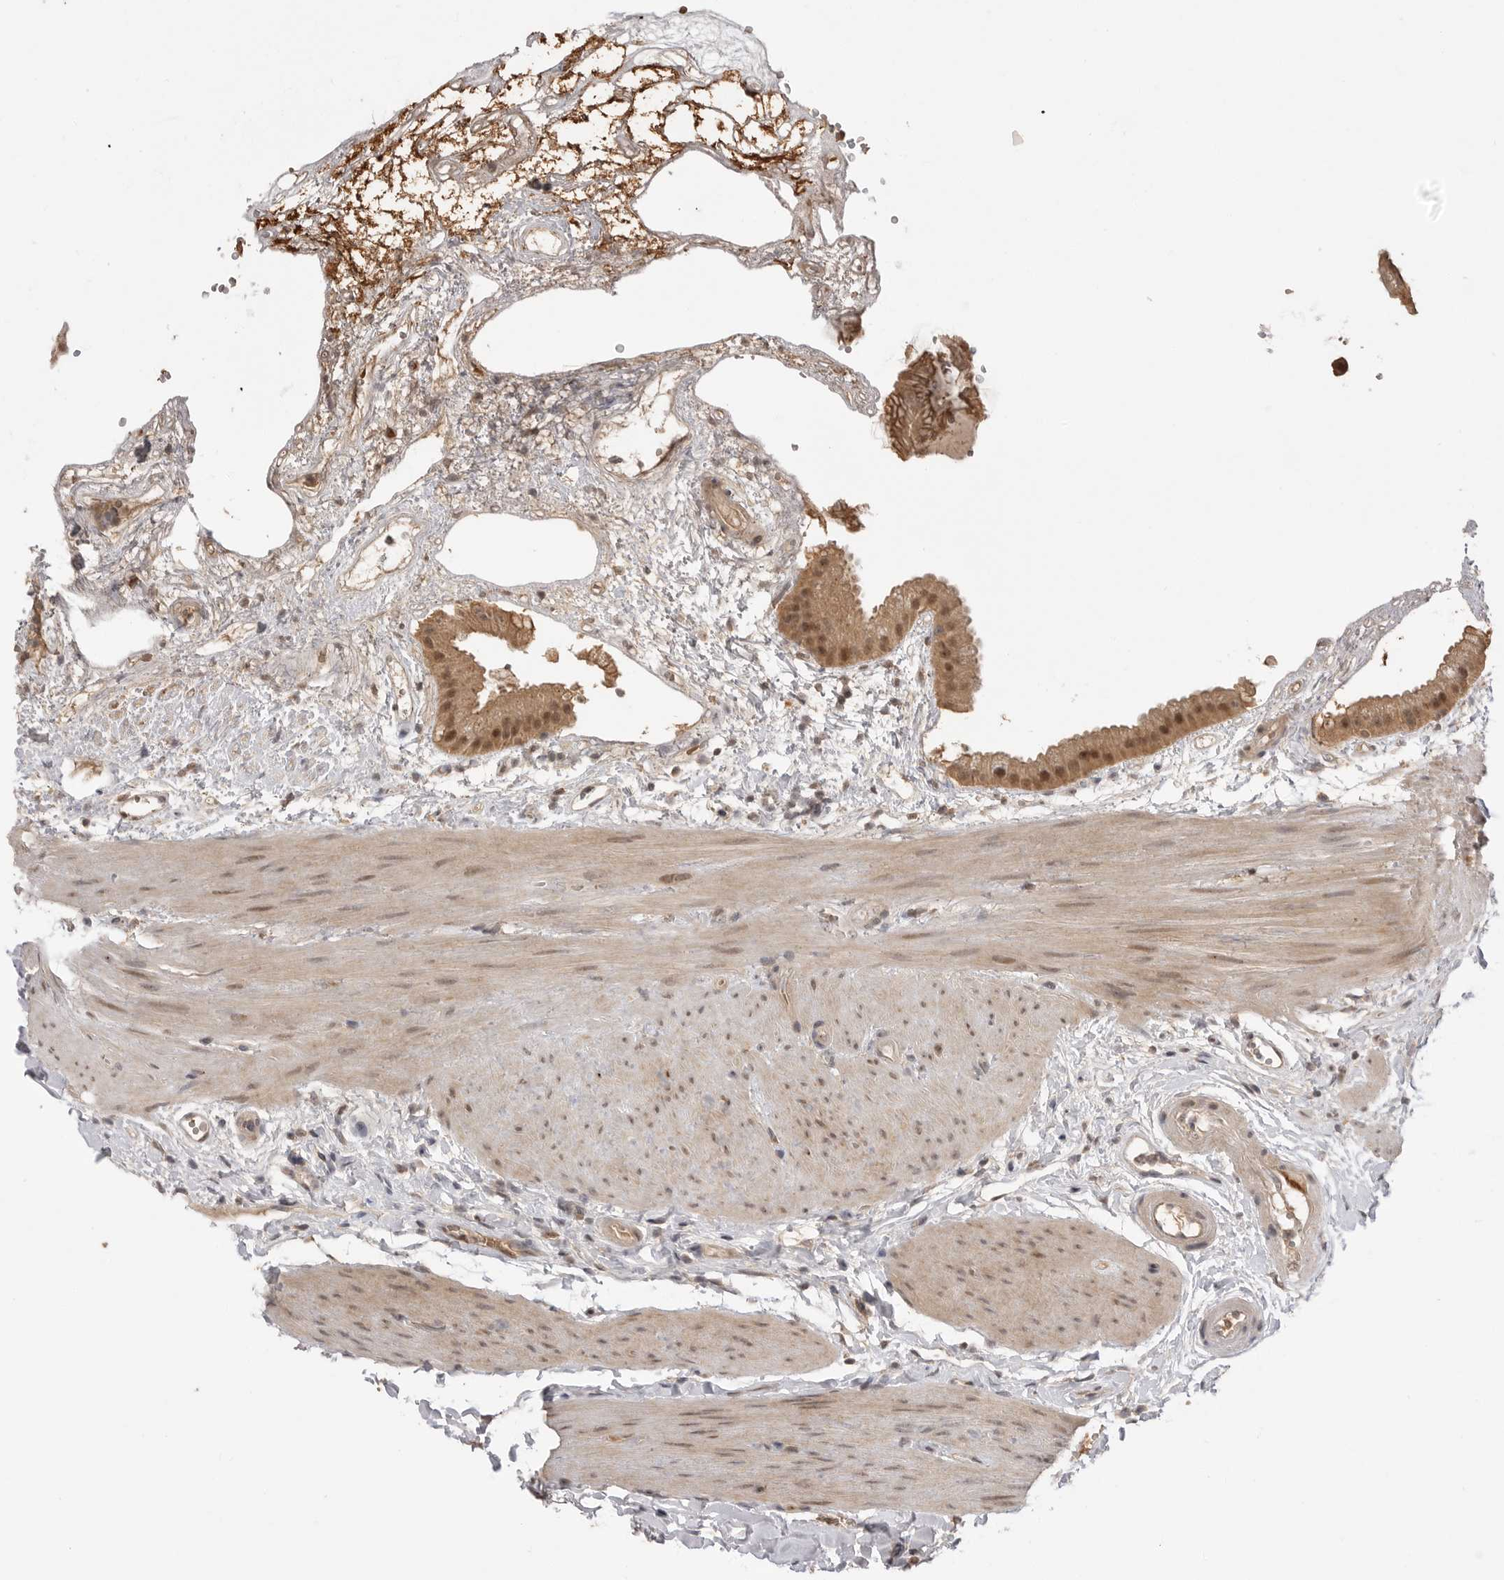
{"staining": {"intensity": "moderate", "quantity": ">75%", "location": "cytoplasmic/membranous,nuclear"}, "tissue": "gallbladder", "cell_type": "Glandular cells", "image_type": "normal", "snomed": [{"axis": "morphology", "description": "Normal tissue, NOS"}, {"axis": "topography", "description": "Gallbladder"}], "caption": "Protein expression analysis of benign gallbladder exhibits moderate cytoplasmic/membranous,nuclear expression in about >75% of glandular cells.", "gene": "ASPSCR1", "patient": {"sex": "female", "age": 64}}